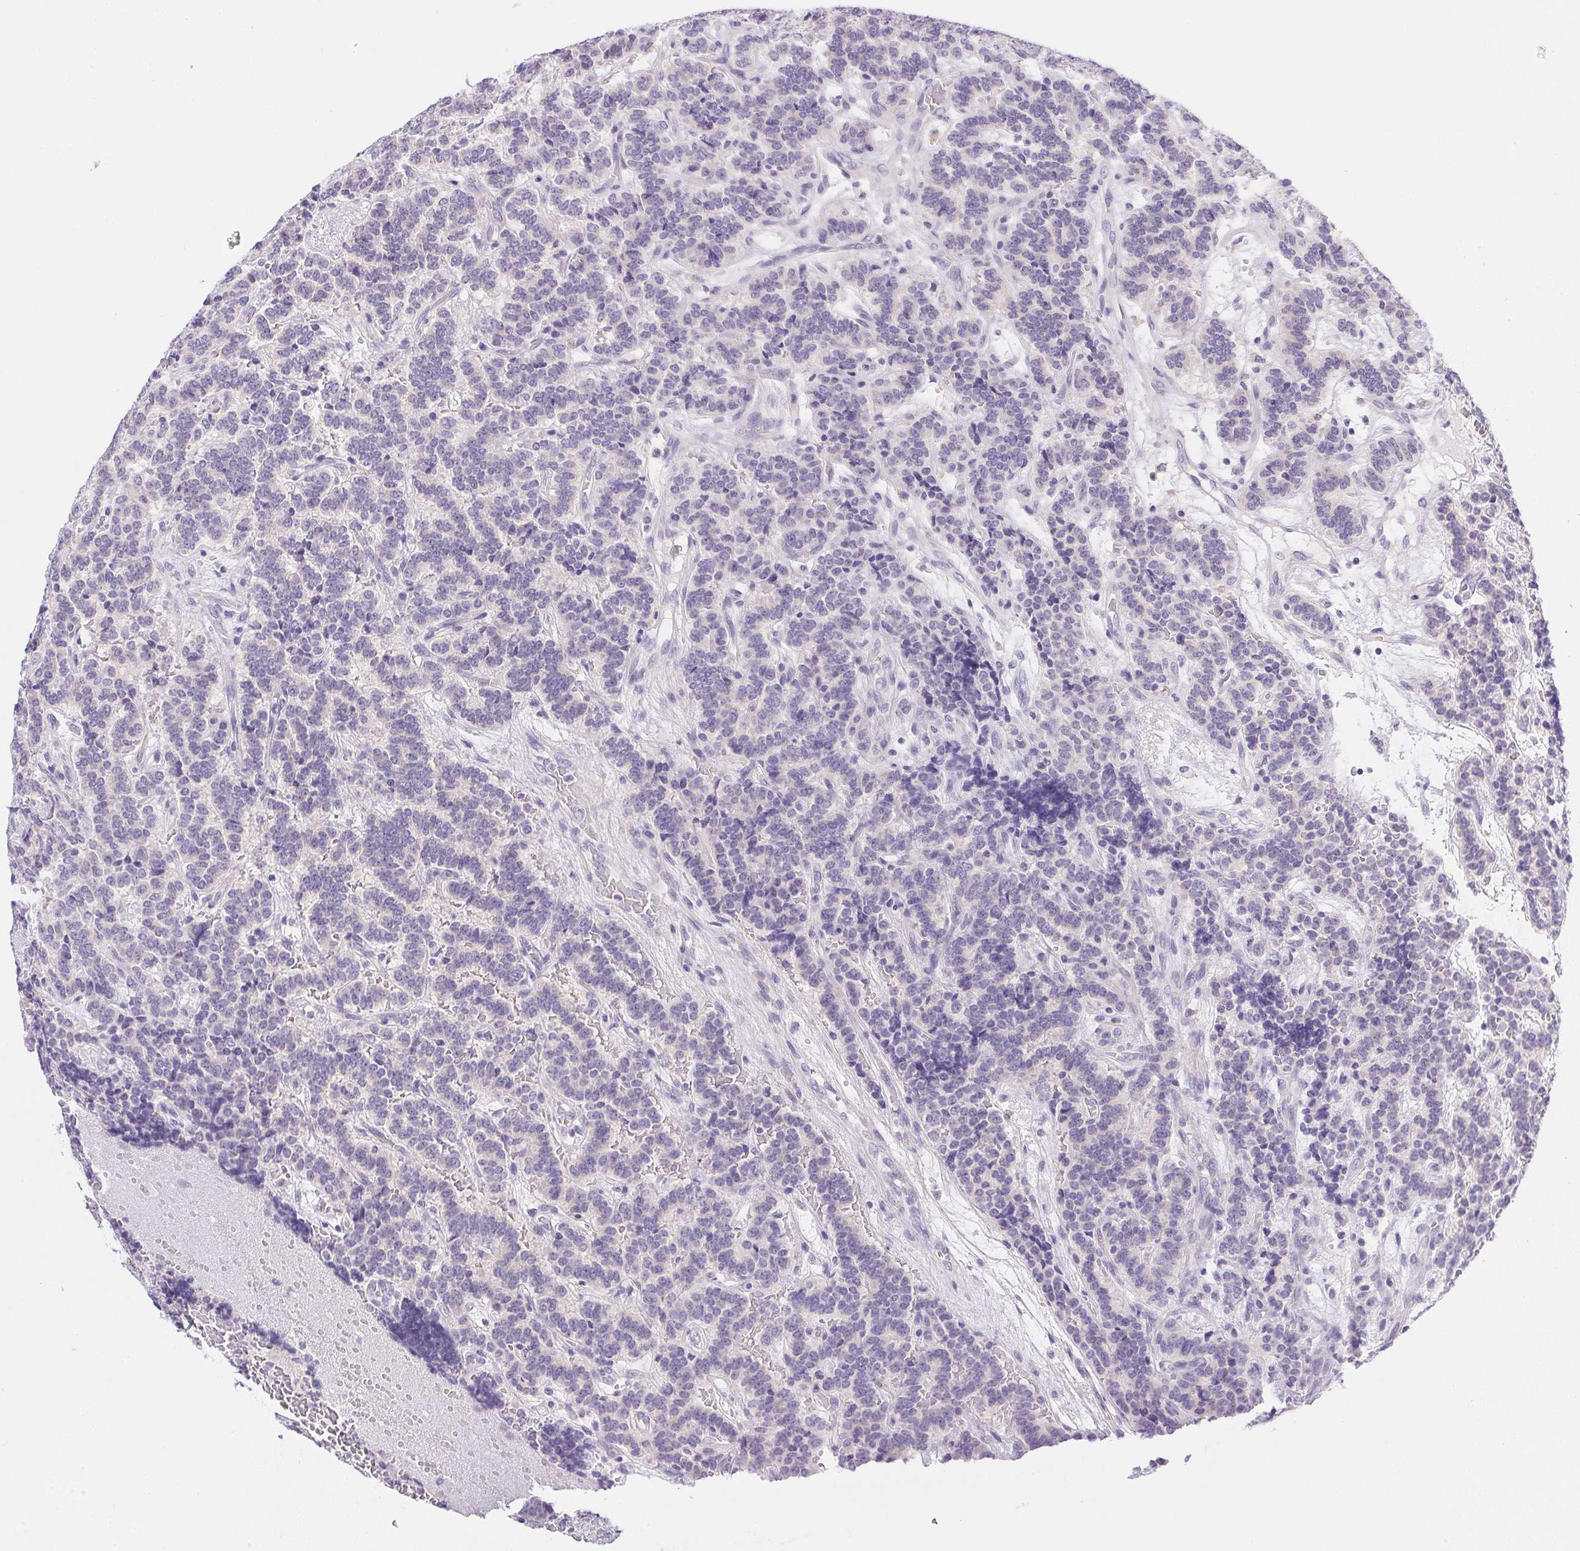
{"staining": {"intensity": "negative", "quantity": "none", "location": "none"}, "tissue": "carcinoid", "cell_type": "Tumor cells", "image_type": "cancer", "snomed": [{"axis": "morphology", "description": "Carcinoid, malignant, NOS"}, {"axis": "topography", "description": "Pancreas"}], "caption": "This micrograph is of carcinoid stained with IHC to label a protein in brown with the nuclei are counter-stained blue. There is no positivity in tumor cells. Nuclei are stained in blue.", "gene": "SLC17A7", "patient": {"sex": "male", "age": 36}}